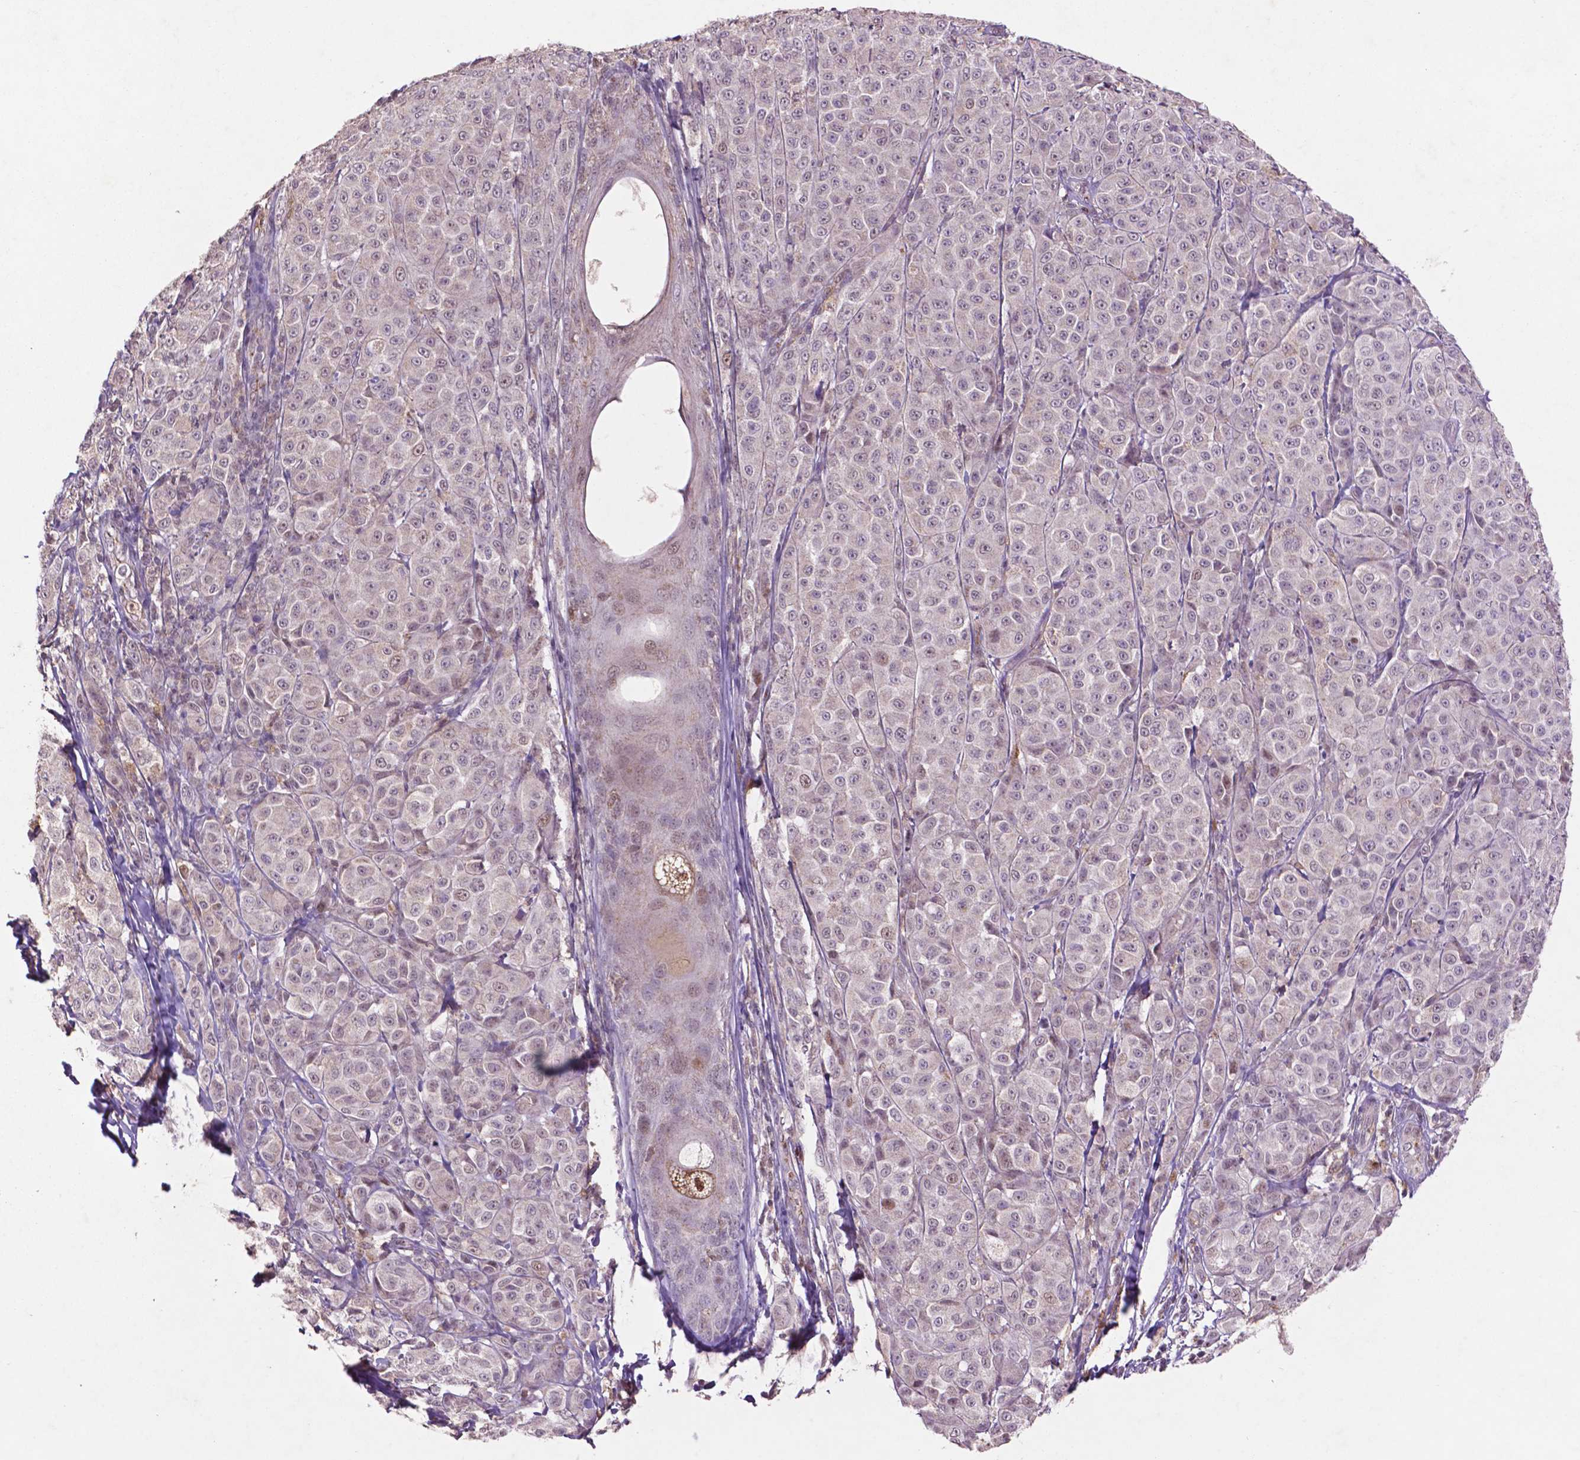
{"staining": {"intensity": "negative", "quantity": "none", "location": "none"}, "tissue": "melanoma", "cell_type": "Tumor cells", "image_type": "cancer", "snomed": [{"axis": "morphology", "description": "Malignant melanoma, NOS"}, {"axis": "topography", "description": "Skin"}], "caption": "Immunohistochemistry of melanoma shows no staining in tumor cells.", "gene": "GLRX", "patient": {"sex": "male", "age": 89}}